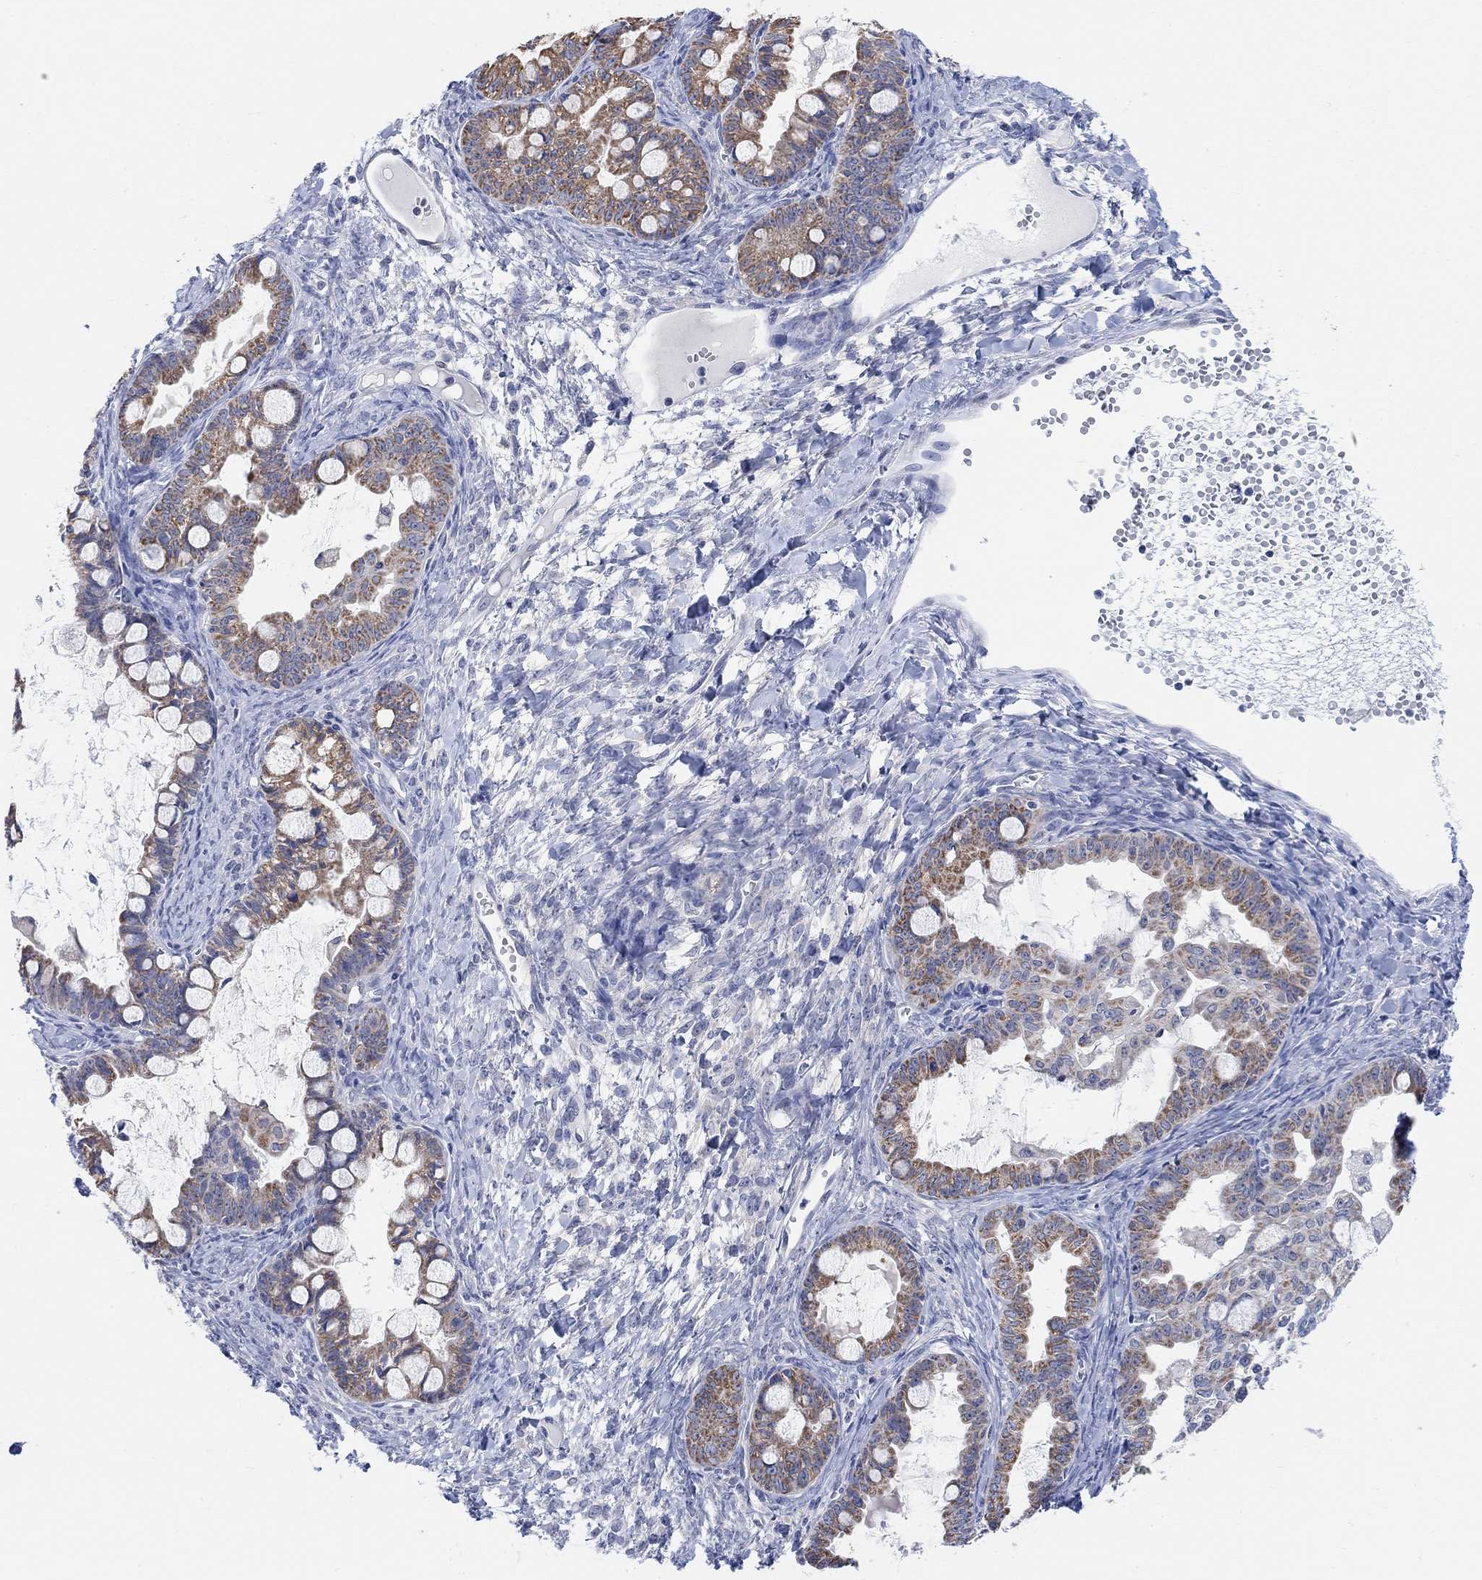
{"staining": {"intensity": "moderate", "quantity": "25%-75%", "location": "cytoplasmic/membranous"}, "tissue": "ovarian cancer", "cell_type": "Tumor cells", "image_type": "cancer", "snomed": [{"axis": "morphology", "description": "Cystadenocarcinoma, mucinous, NOS"}, {"axis": "topography", "description": "Ovary"}], "caption": "IHC of human ovarian cancer (mucinous cystadenocarcinoma) exhibits medium levels of moderate cytoplasmic/membranous positivity in approximately 25%-75% of tumor cells.", "gene": "RIMS1", "patient": {"sex": "female", "age": 63}}